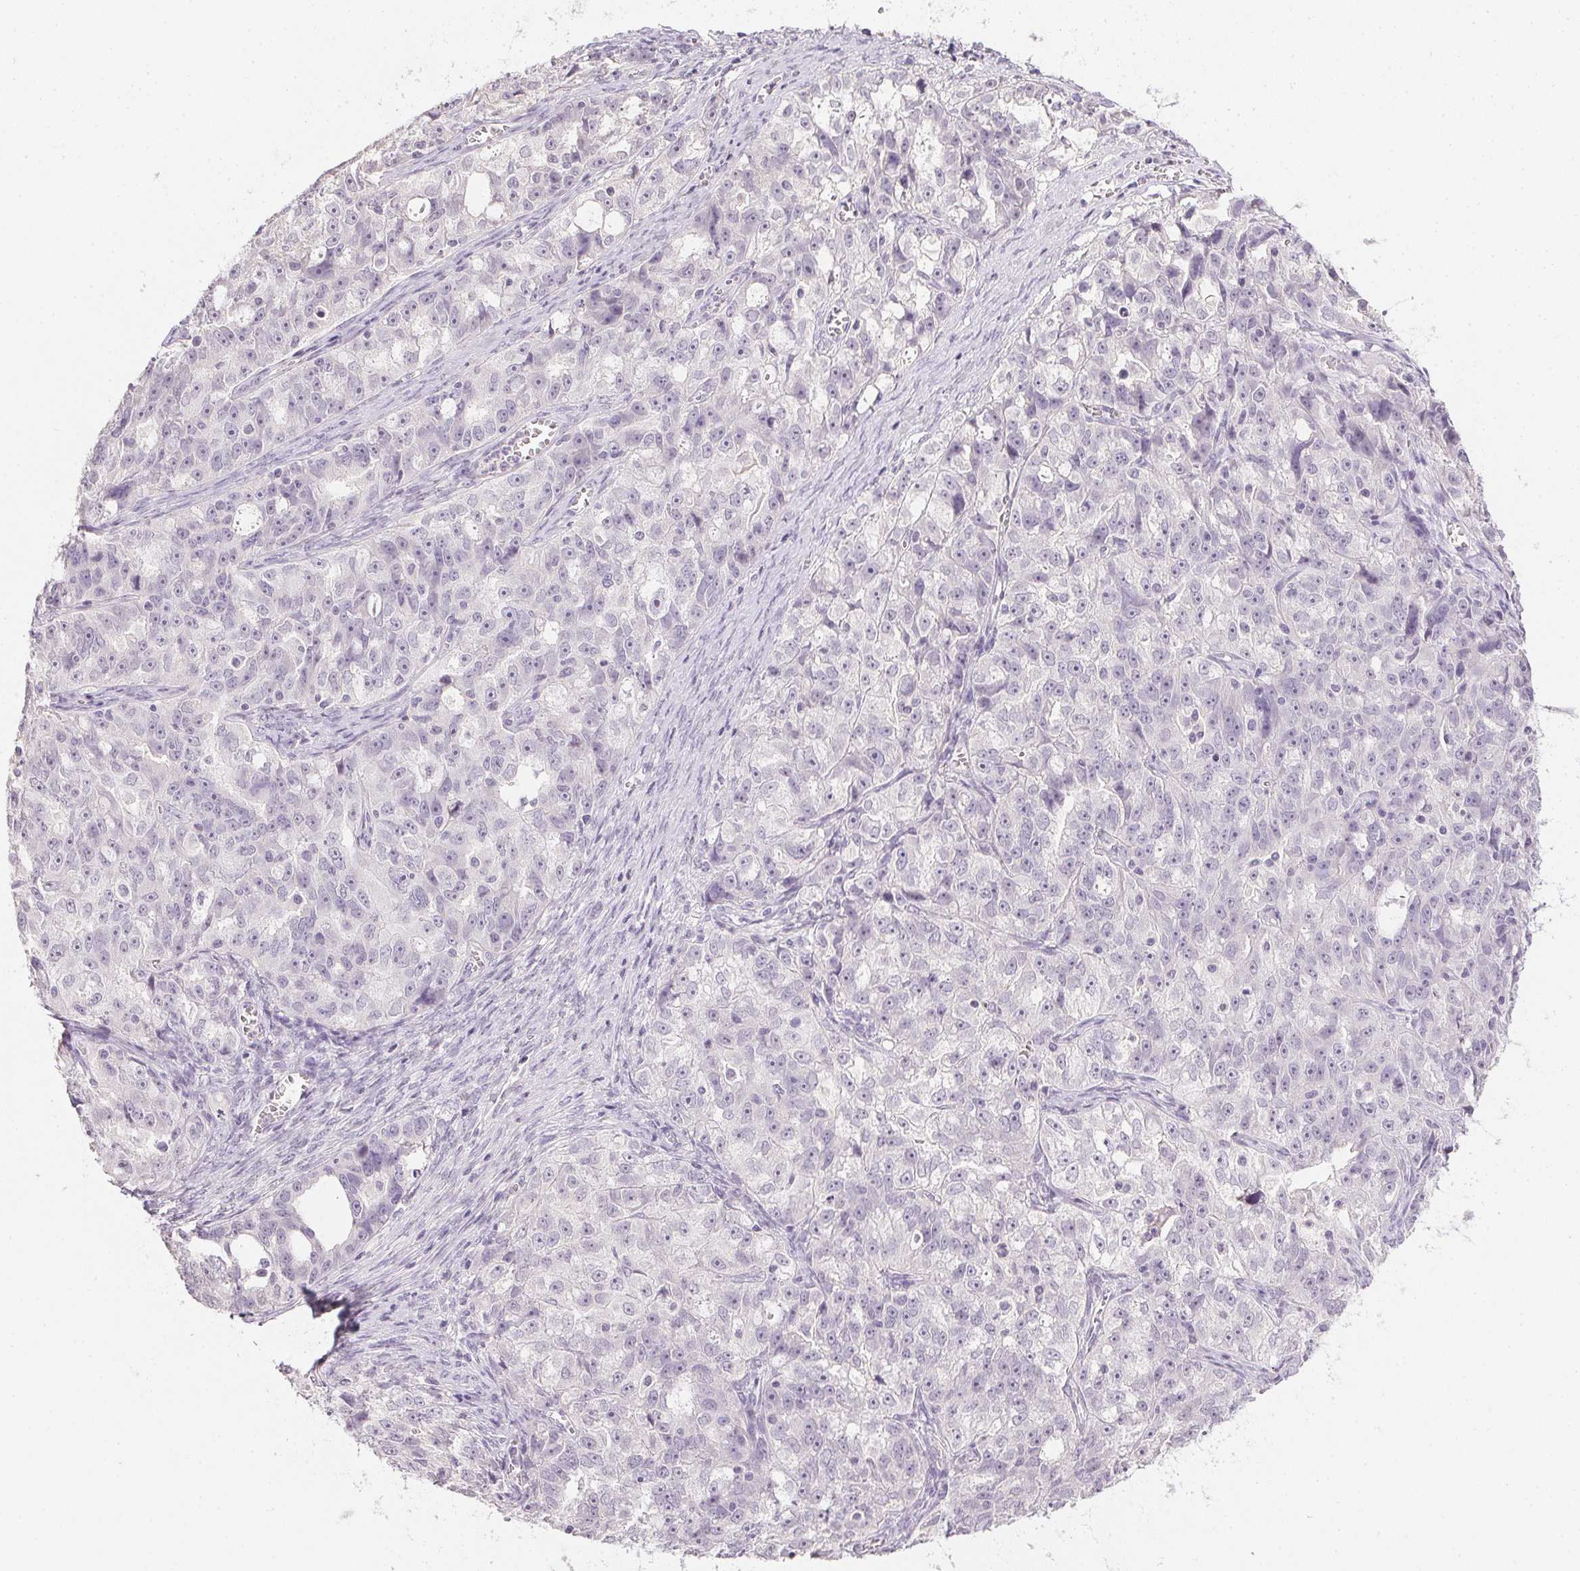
{"staining": {"intensity": "negative", "quantity": "none", "location": "none"}, "tissue": "ovarian cancer", "cell_type": "Tumor cells", "image_type": "cancer", "snomed": [{"axis": "morphology", "description": "Cystadenocarcinoma, serous, NOS"}, {"axis": "topography", "description": "Ovary"}], "caption": "This is an immunohistochemistry (IHC) photomicrograph of human ovarian cancer (serous cystadenocarcinoma). There is no staining in tumor cells.", "gene": "PPY", "patient": {"sex": "female", "age": 51}}